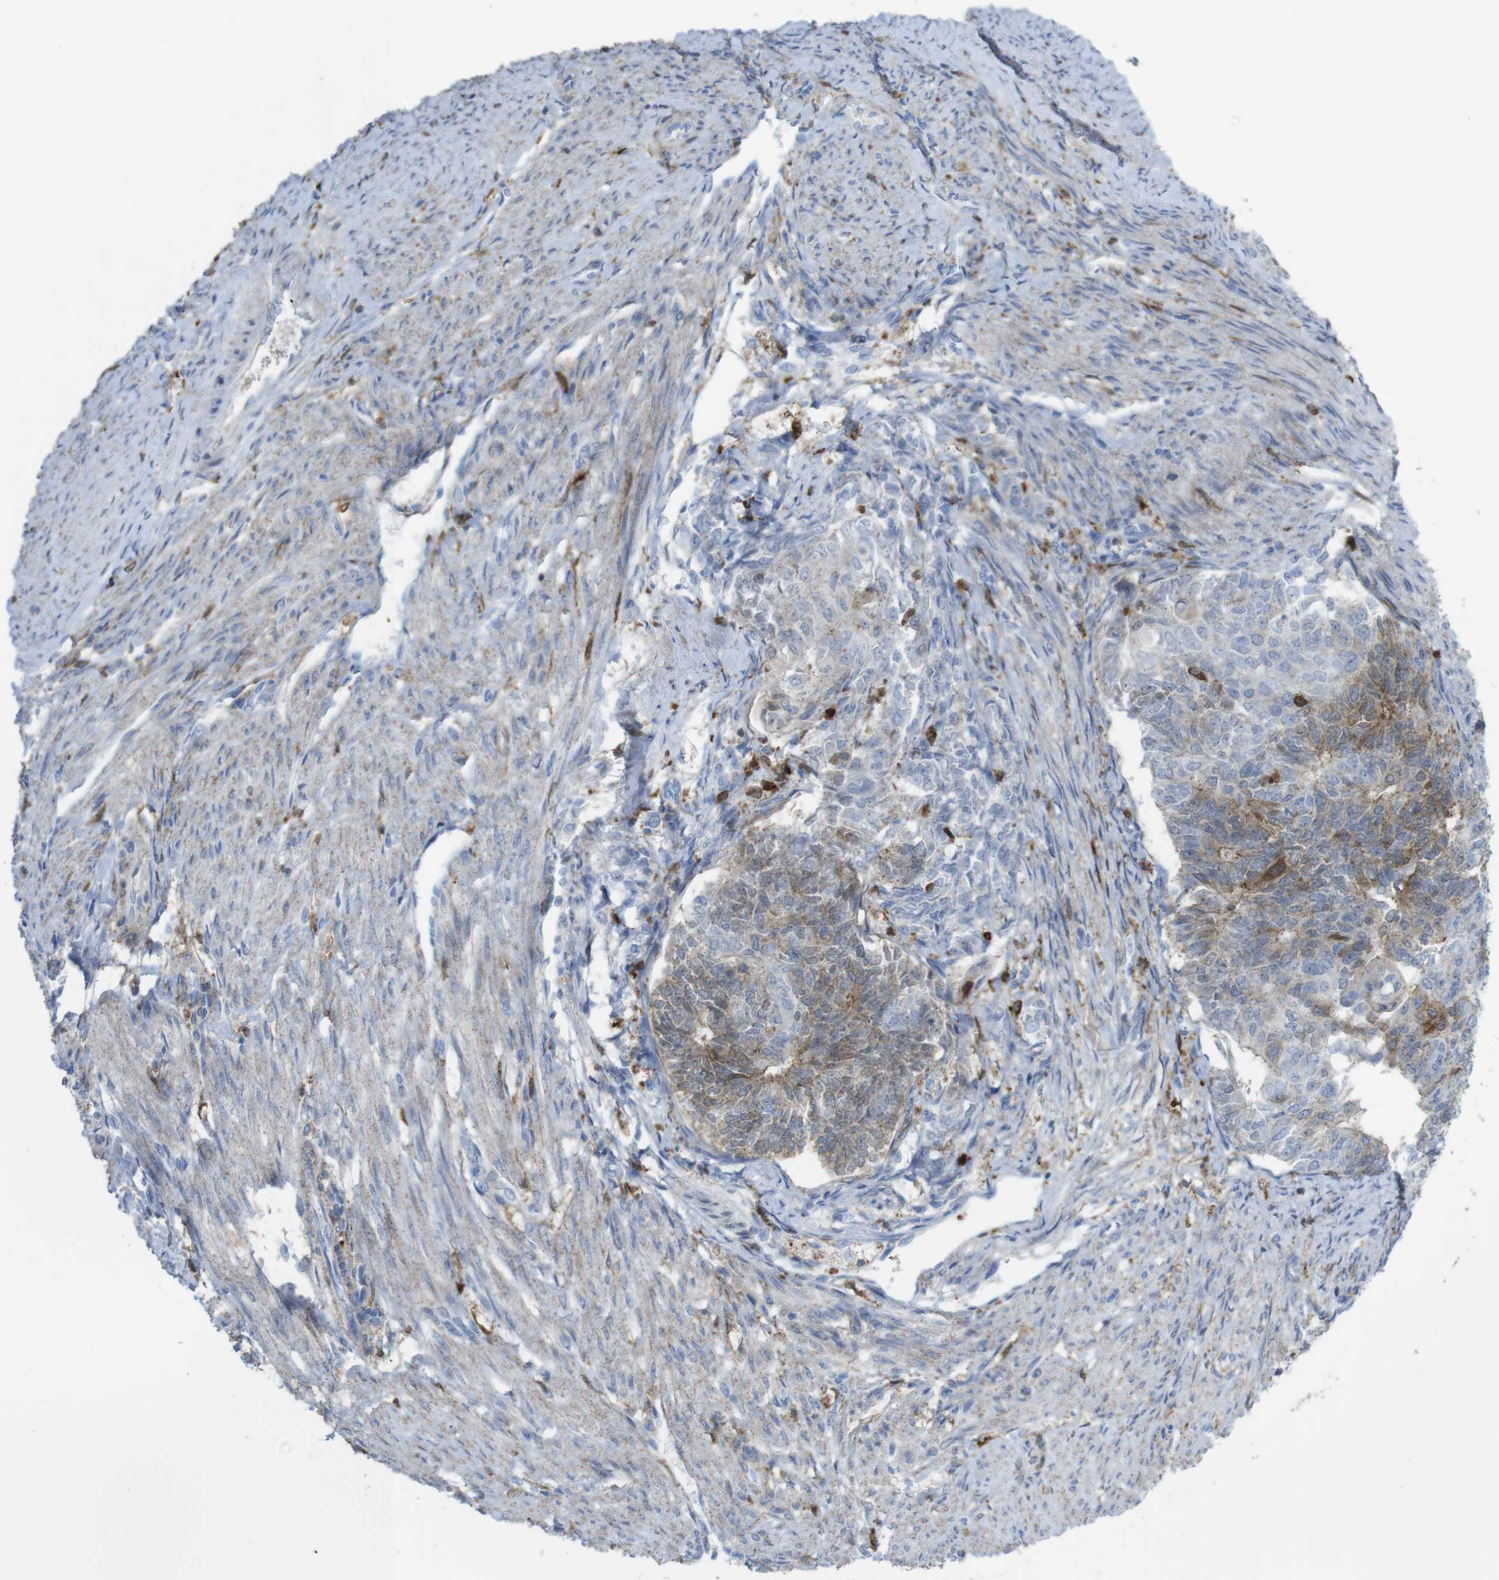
{"staining": {"intensity": "moderate", "quantity": "25%-75%", "location": "cytoplasmic/membranous"}, "tissue": "endometrial cancer", "cell_type": "Tumor cells", "image_type": "cancer", "snomed": [{"axis": "morphology", "description": "Adenocarcinoma, NOS"}, {"axis": "topography", "description": "Endometrium"}], "caption": "Immunohistochemistry (IHC) of endometrial cancer (adenocarcinoma) shows medium levels of moderate cytoplasmic/membranous positivity in approximately 25%-75% of tumor cells. (Stains: DAB in brown, nuclei in blue, Microscopy: brightfield microscopy at high magnification).", "gene": "PRKCD", "patient": {"sex": "female", "age": 32}}